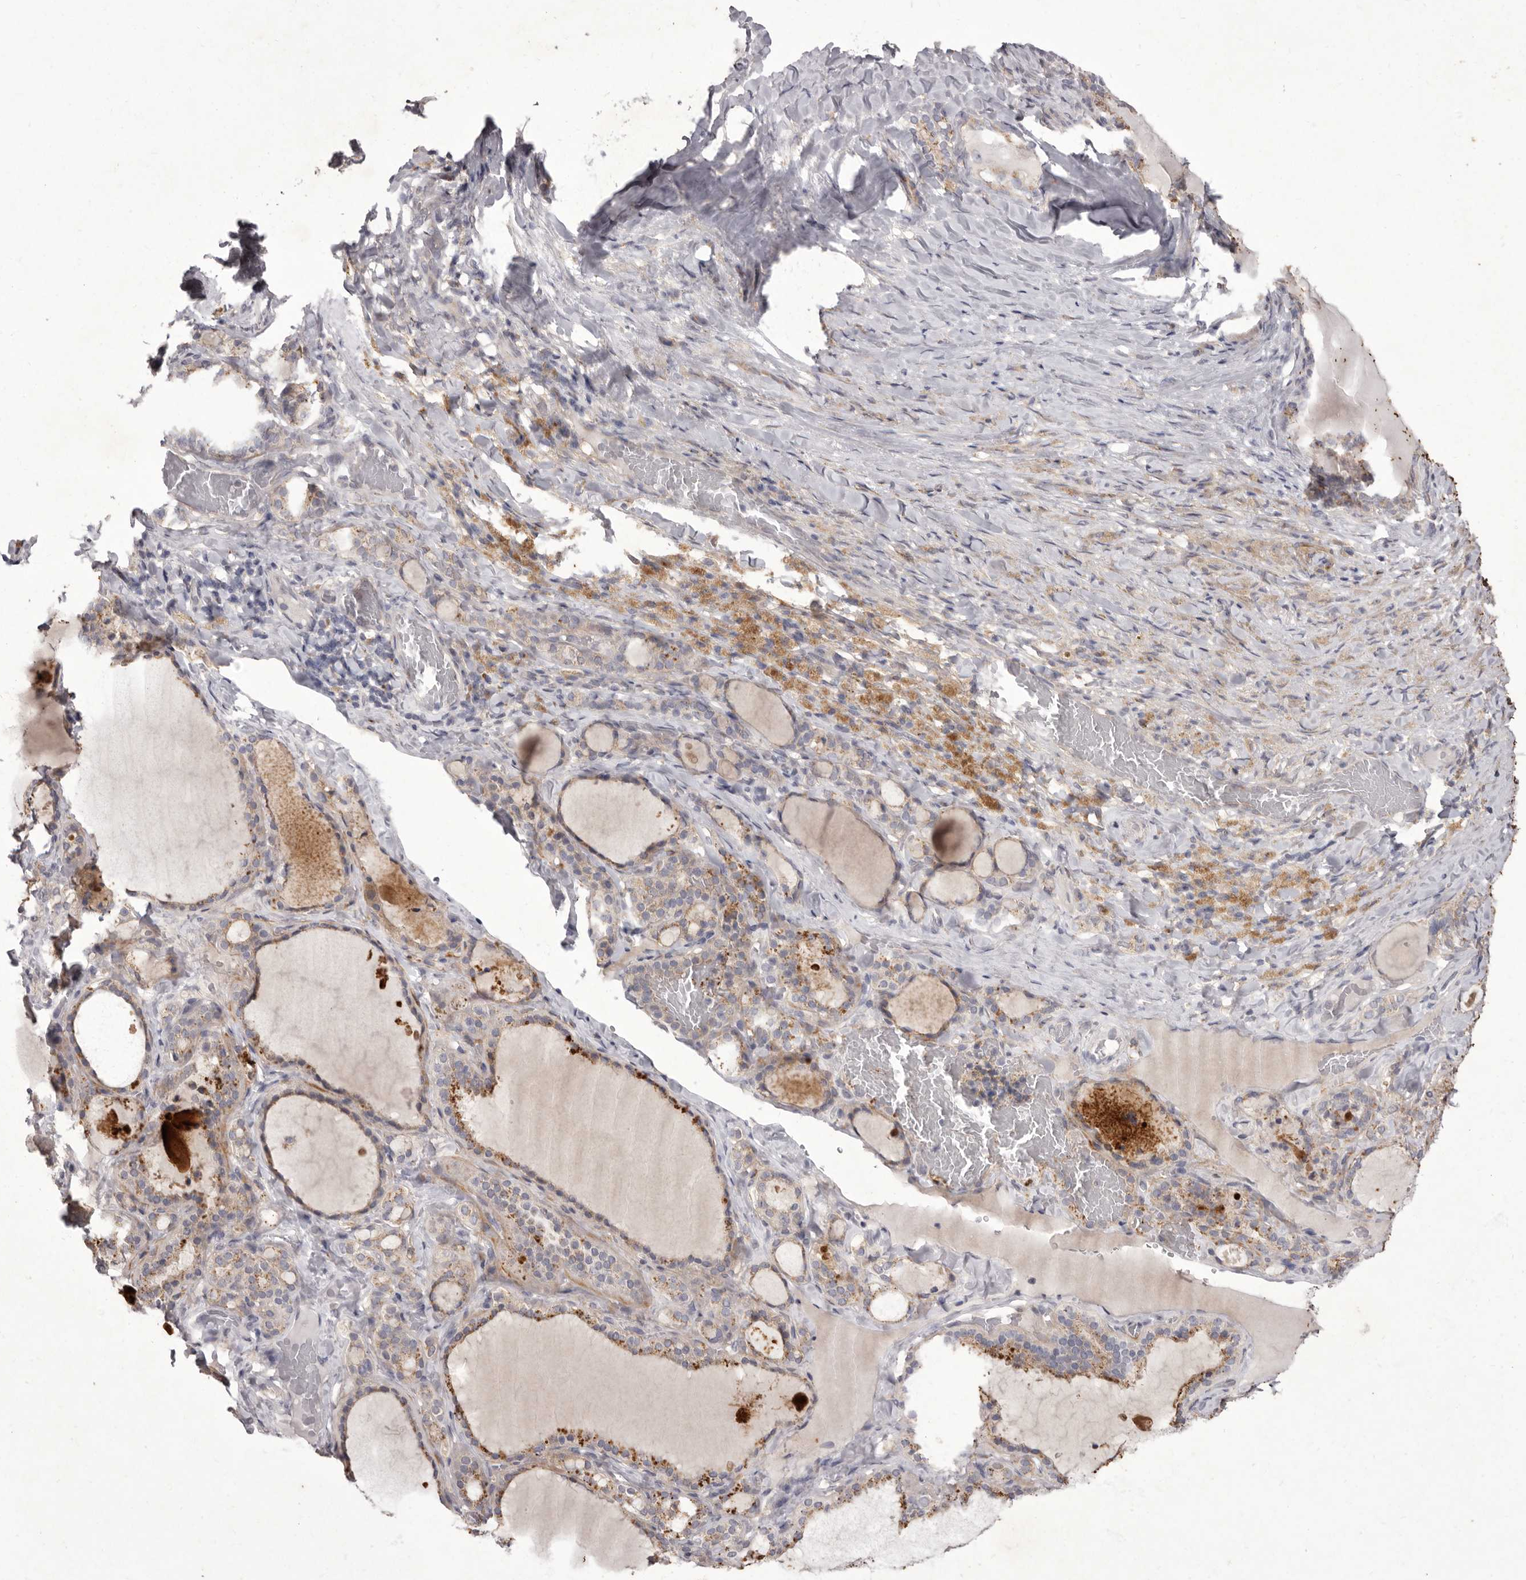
{"staining": {"intensity": "weak", "quantity": "25%-75%", "location": "cytoplasmic/membranous"}, "tissue": "thyroid gland", "cell_type": "Glandular cells", "image_type": "normal", "snomed": [{"axis": "morphology", "description": "Normal tissue, NOS"}, {"axis": "topography", "description": "Thyroid gland"}], "caption": "Immunohistochemical staining of benign thyroid gland demonstrates low levels of weak cytoplasmic/membranous positivity in approximately 25%-75% of glandular cells. (Brightfield microscopy of DAB IHC at high magnification).", "gene": "P2RX6", "patient": {"sex": "female", "age": 22}}